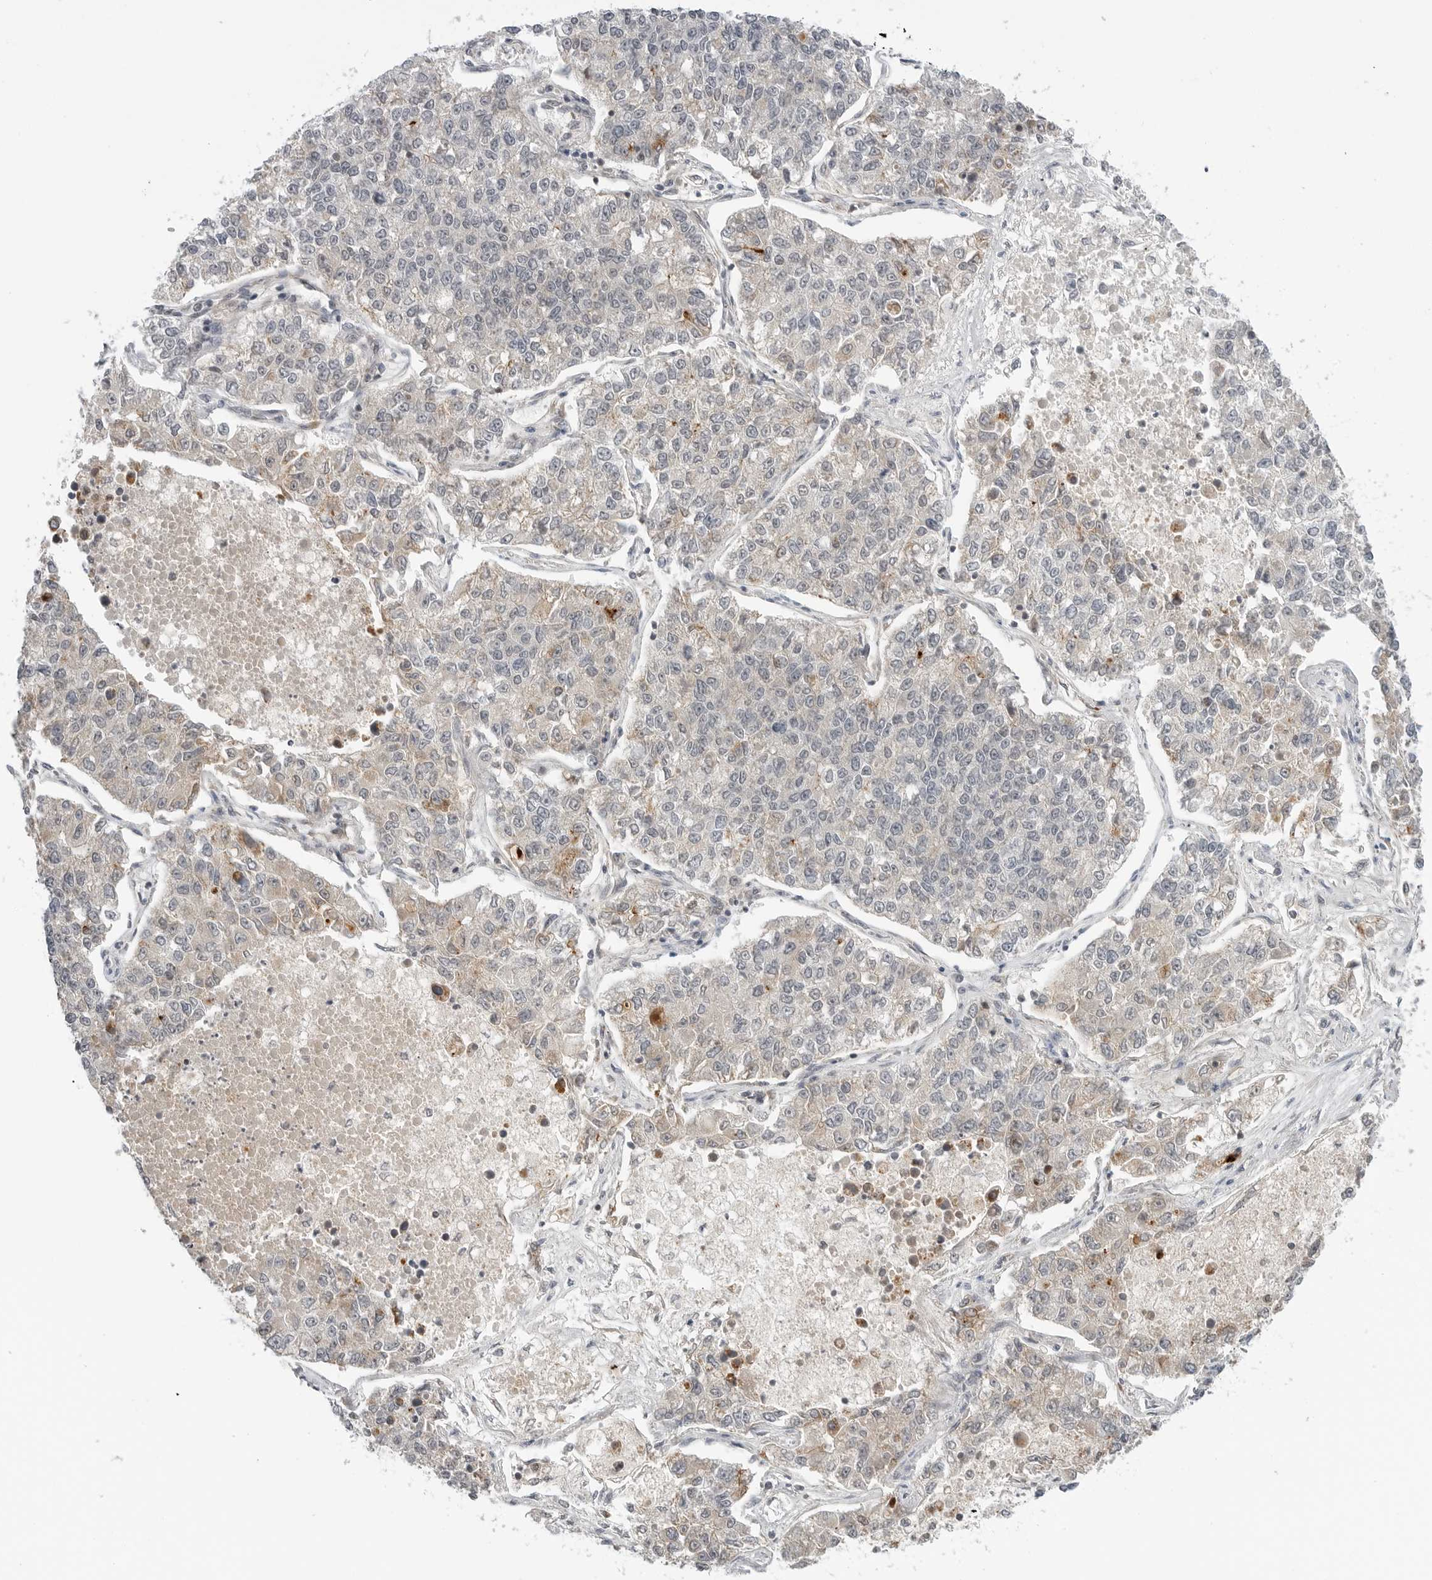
{"staining": {"intensity": "weak", "quantity": "<25%", "location": "cytoplasmic/membranous"}, "tissue": "lung cancer", "cell_type": "Tumor cells", "image_type": "cancer", "snomed": [{"axis": "morphology", "description": "Adenocarcinoma, NOS"}, {"axis": "topography", "description": "Lung"}], "caption": "Adenocarcinoma (lung) was stained to show a protein in brown. There is no significant staining in tumor cells. The staining is performed using DAB brown chromogen with nuclei counter-stained in using hematoxylin.", "gene": "PEX2", "patient": {"sex": "male", "age": 49}}